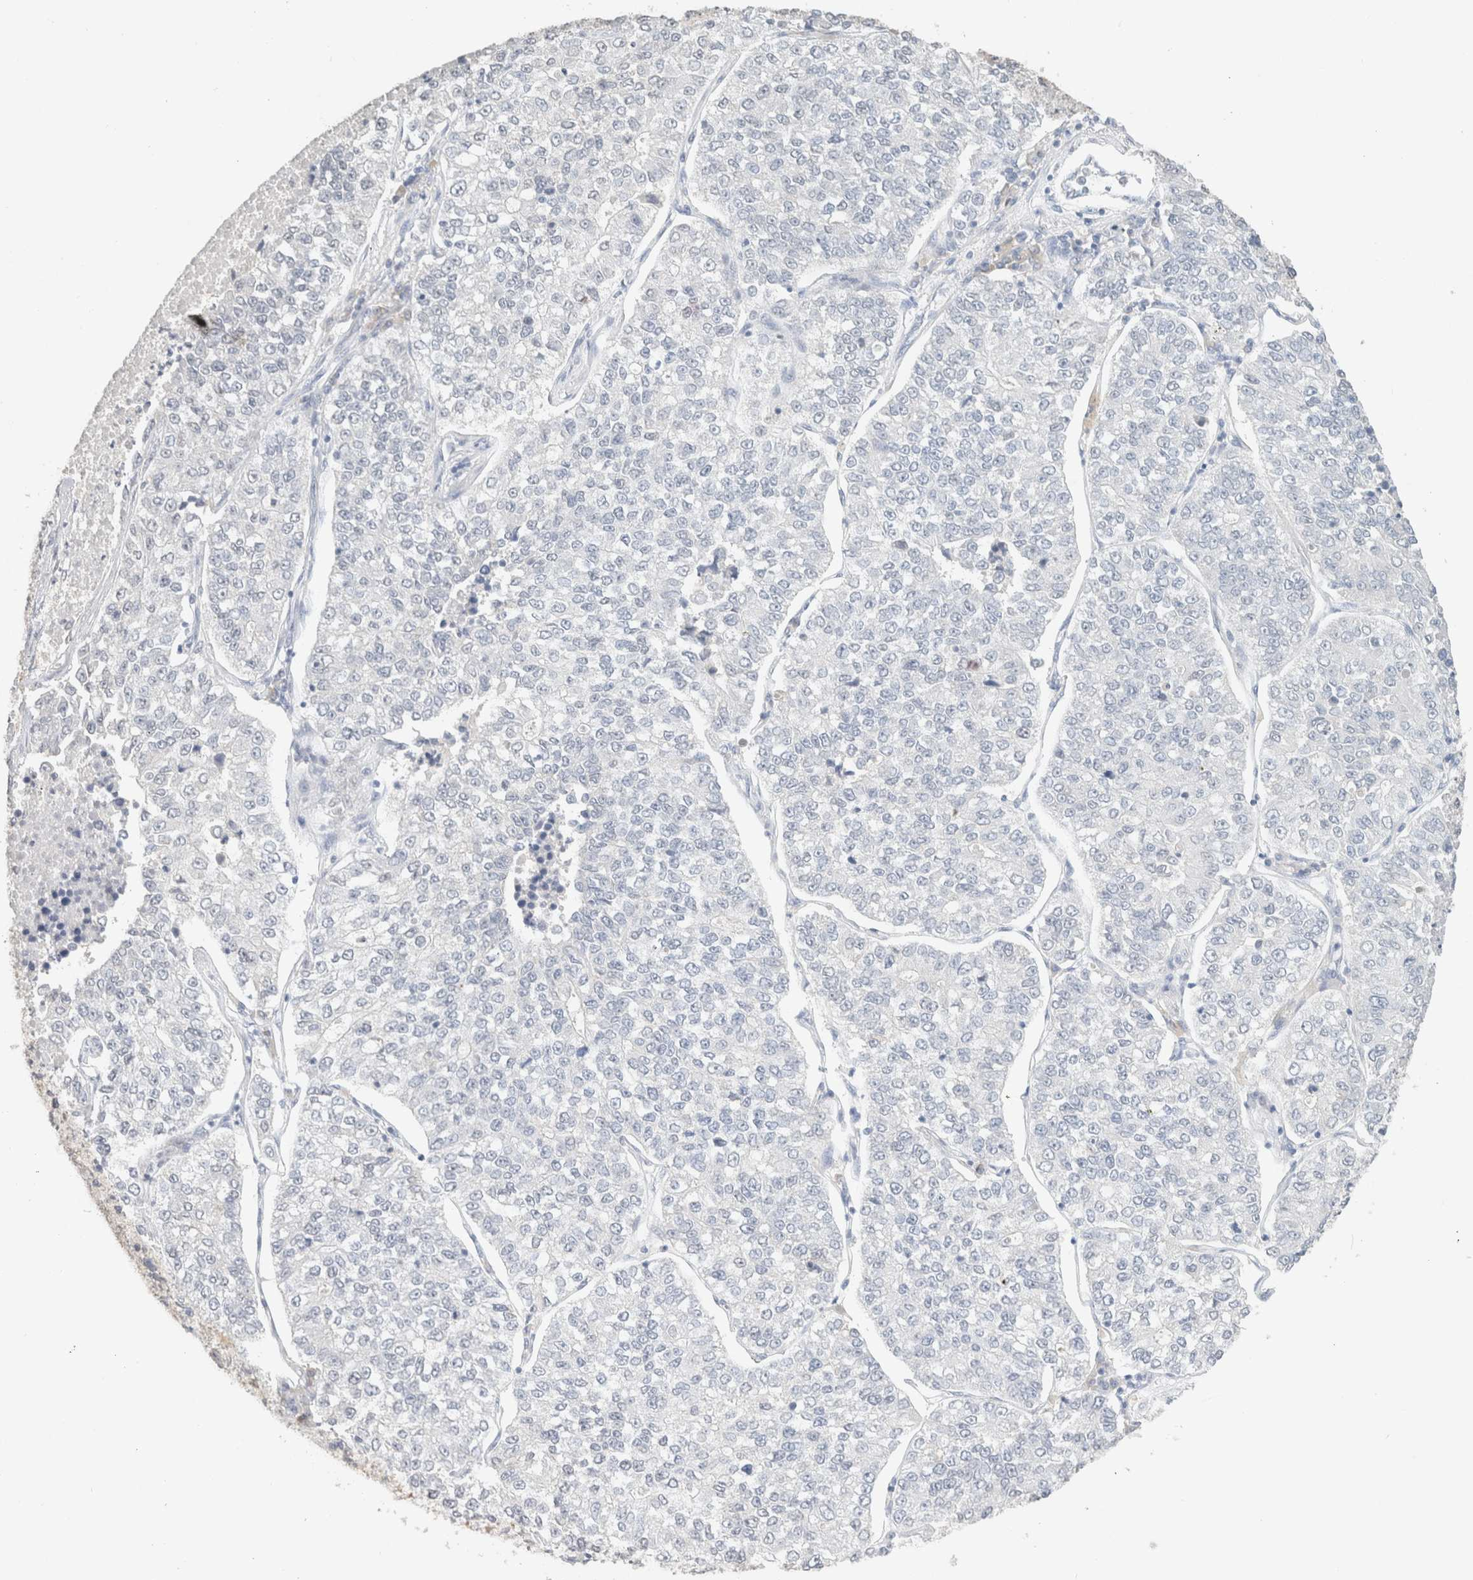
{"staining": {"intensity": "negative", "quantity": "none", "location": "none"}, "tissue": "lung cancer", "cell_type": "Tumor cells", "image_type": "cancer", "snomed": [{"axis": "morphology", "description": "Adenocarcinoma, NOS"}, {"axis": "topography", "description": "Lung"}], "caption": "DAB immunohistochemical staining of adenocarcinoma (lung) displays no significant positivity in tumor cells. (DAB IHC, high magnification).", "gene": "CPA1", "patient": {"sex": "male", "age": 49}}